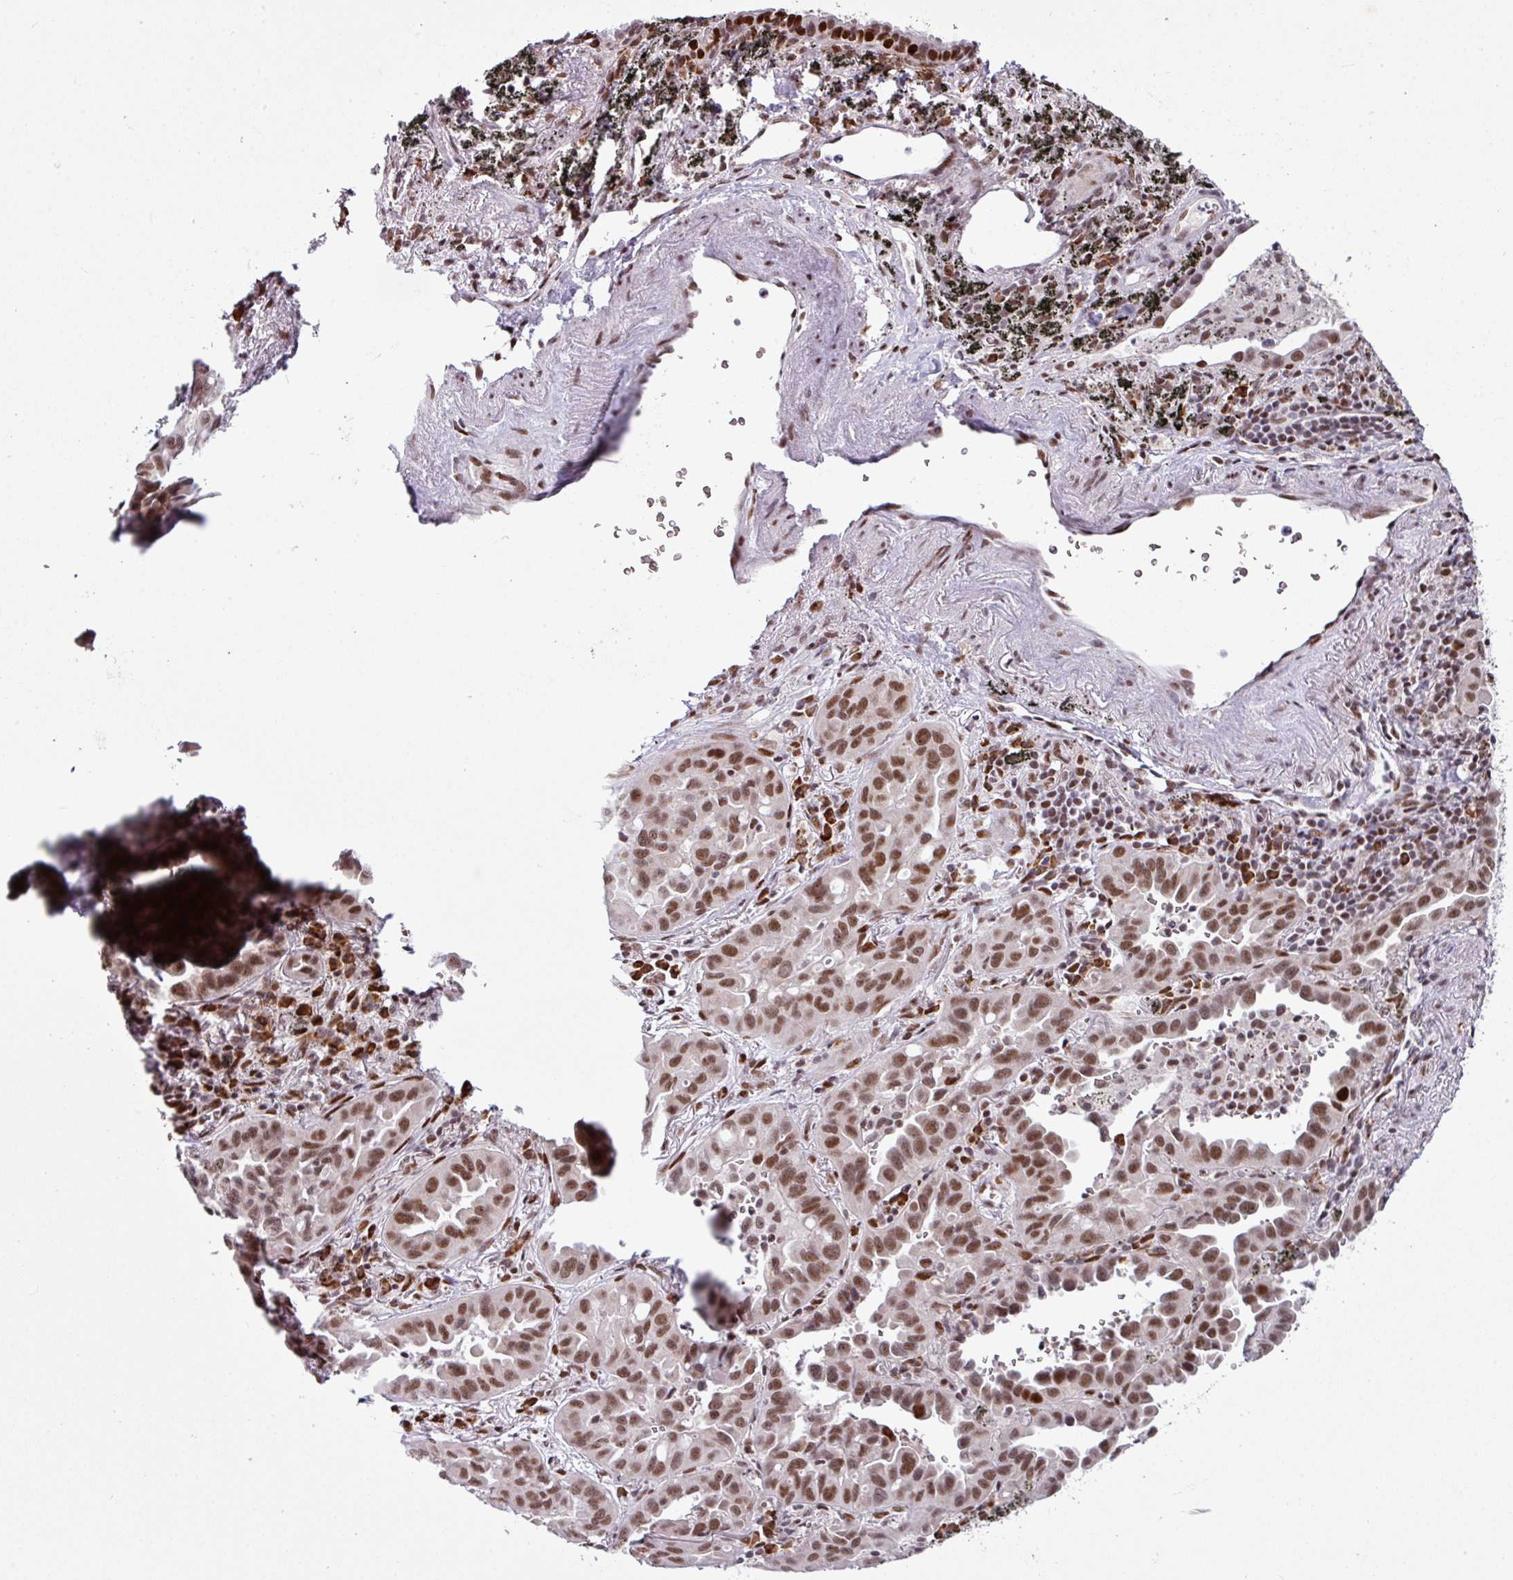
{"staining": {"intensity": "strong", "quantity": ">75%", "location": "nuclear"}, "tissue": "lung cancer", "cell_type": "Tumor cells", "image_type": "cancer", "snomed": [{"axis": "morphology", "description": "Adenocarcinoma, NOS"}, {"axis": "topography", "description": "Lung"}], "caption": "Immunohistochemical staining of adenocarcinoma (lung) shows strong nuclear protein positivity in about >75% of tumor cells. (brown staining indicates protein expression, while blue staining denotes nuclei).", "gene": "PRDM5", "patient": {"sex": "male", "age": 68}}